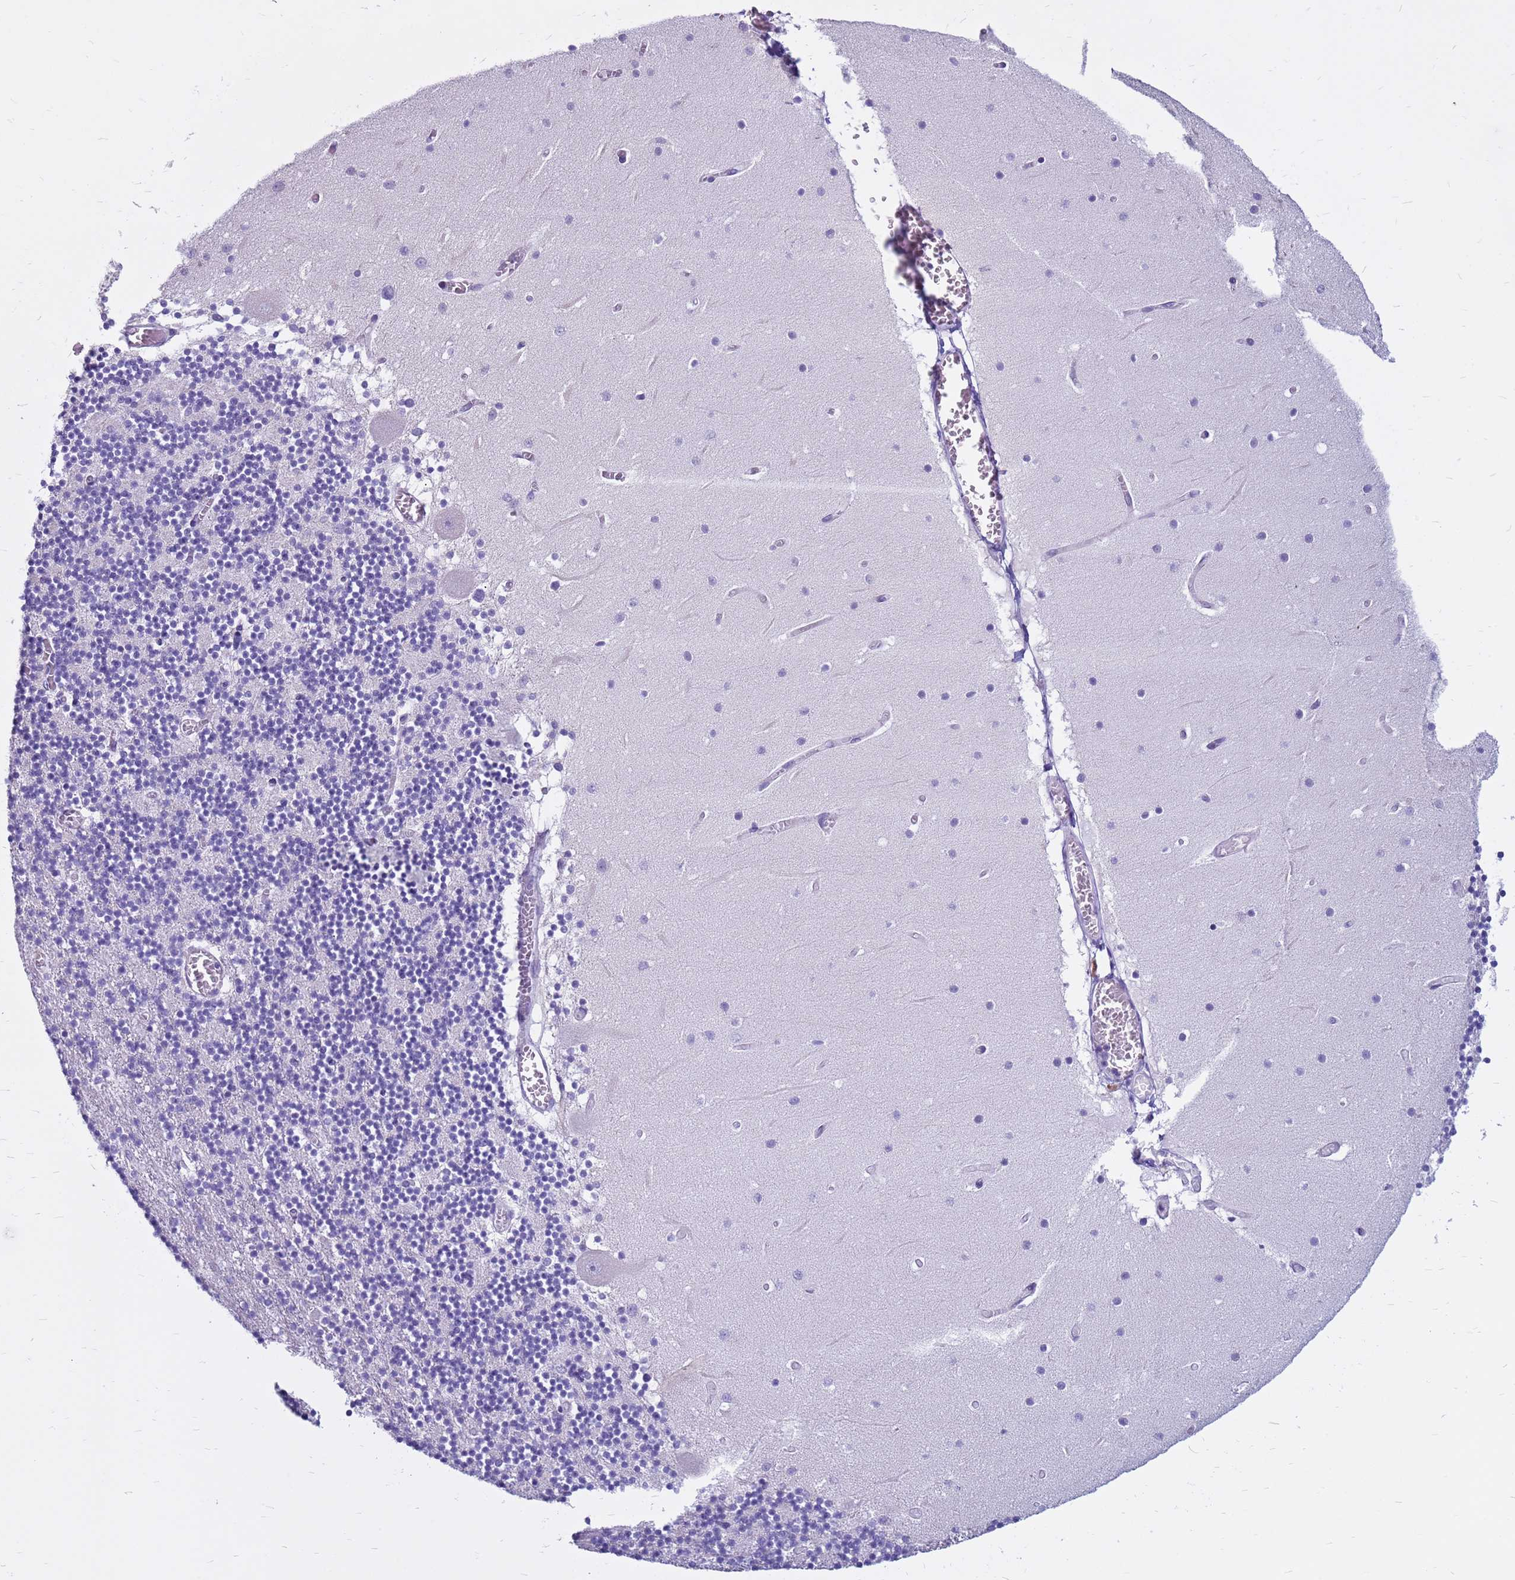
{"staining": {"intensity": "negative", "quantity": "none", "location": "none"}, "tissue": "cerebellum", "cell_type": "Cells in granular layer", "image_type": "normal", "snomed": [{"axis": "morphology", "description": "Normal tissue, NOS"}, {"axis": "topography", "description": "Cerebellum"}], "caption": "The immunohistochemistry (IHC) micrograph has no significant positivity in cells in granular layer of cerebellum. (DAB immunohistochemistry, high magnification).", "gene": "CDK2AP2", "patient": {"sex": "female", "age": 28}}